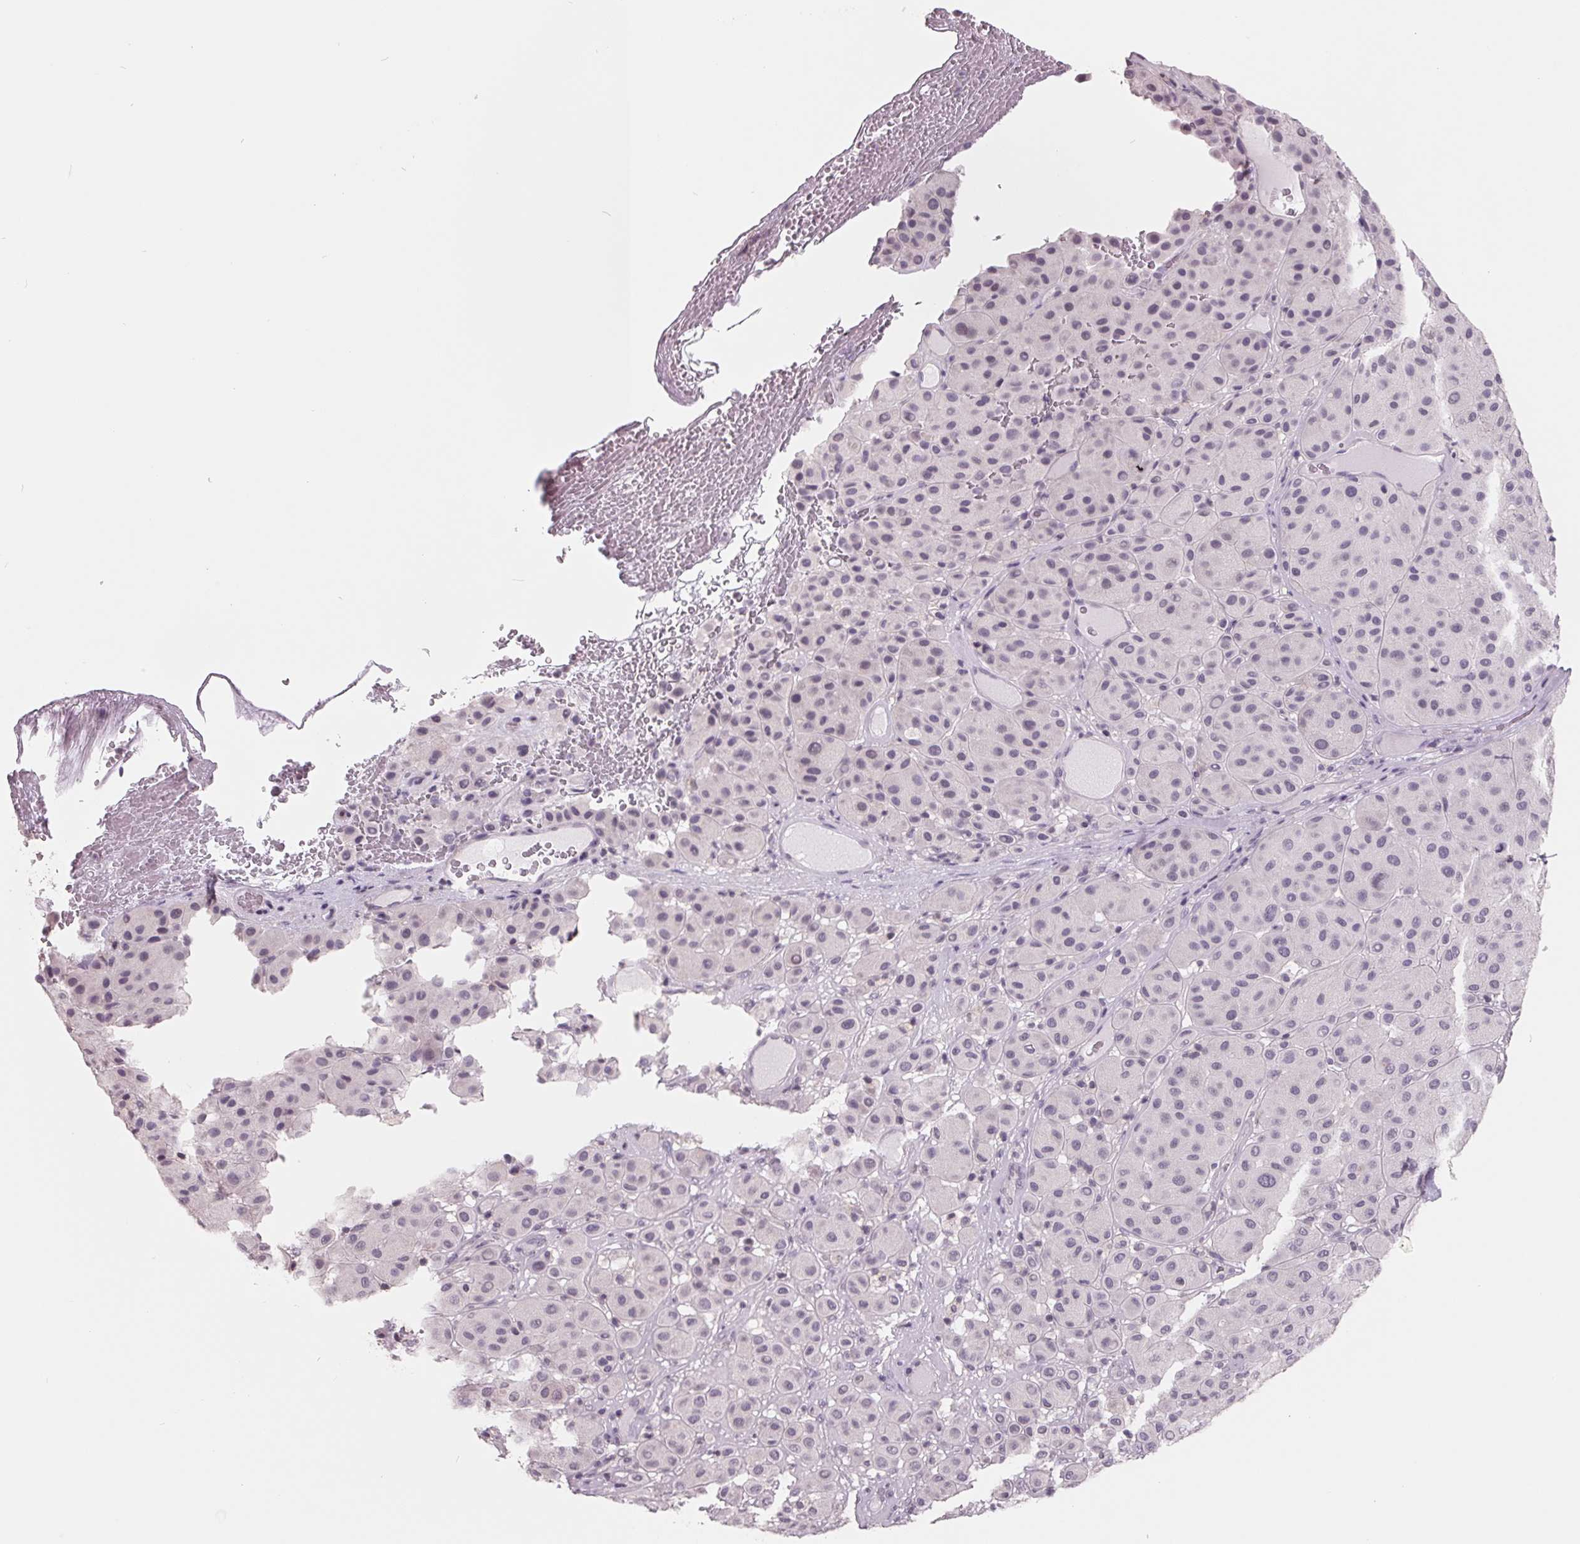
{"staining": {"intensity": "negative", "quantity": "none", "location": "none"}, "tissue": "melanoma", "cell_type": "Tumor cells", "image_type": "cancer", "snomed": [{"axis": "morphology", "description": "Malignant melanoma, Metastatic site"}, {"axis": "topography", "description": "Smooth muscle"}], "caption": "Tumor cells show no significant protein staining in malignant melanoma (metastatic site).", "gene": "FTCD", "patient": {"sex": "male", "age": 41}}